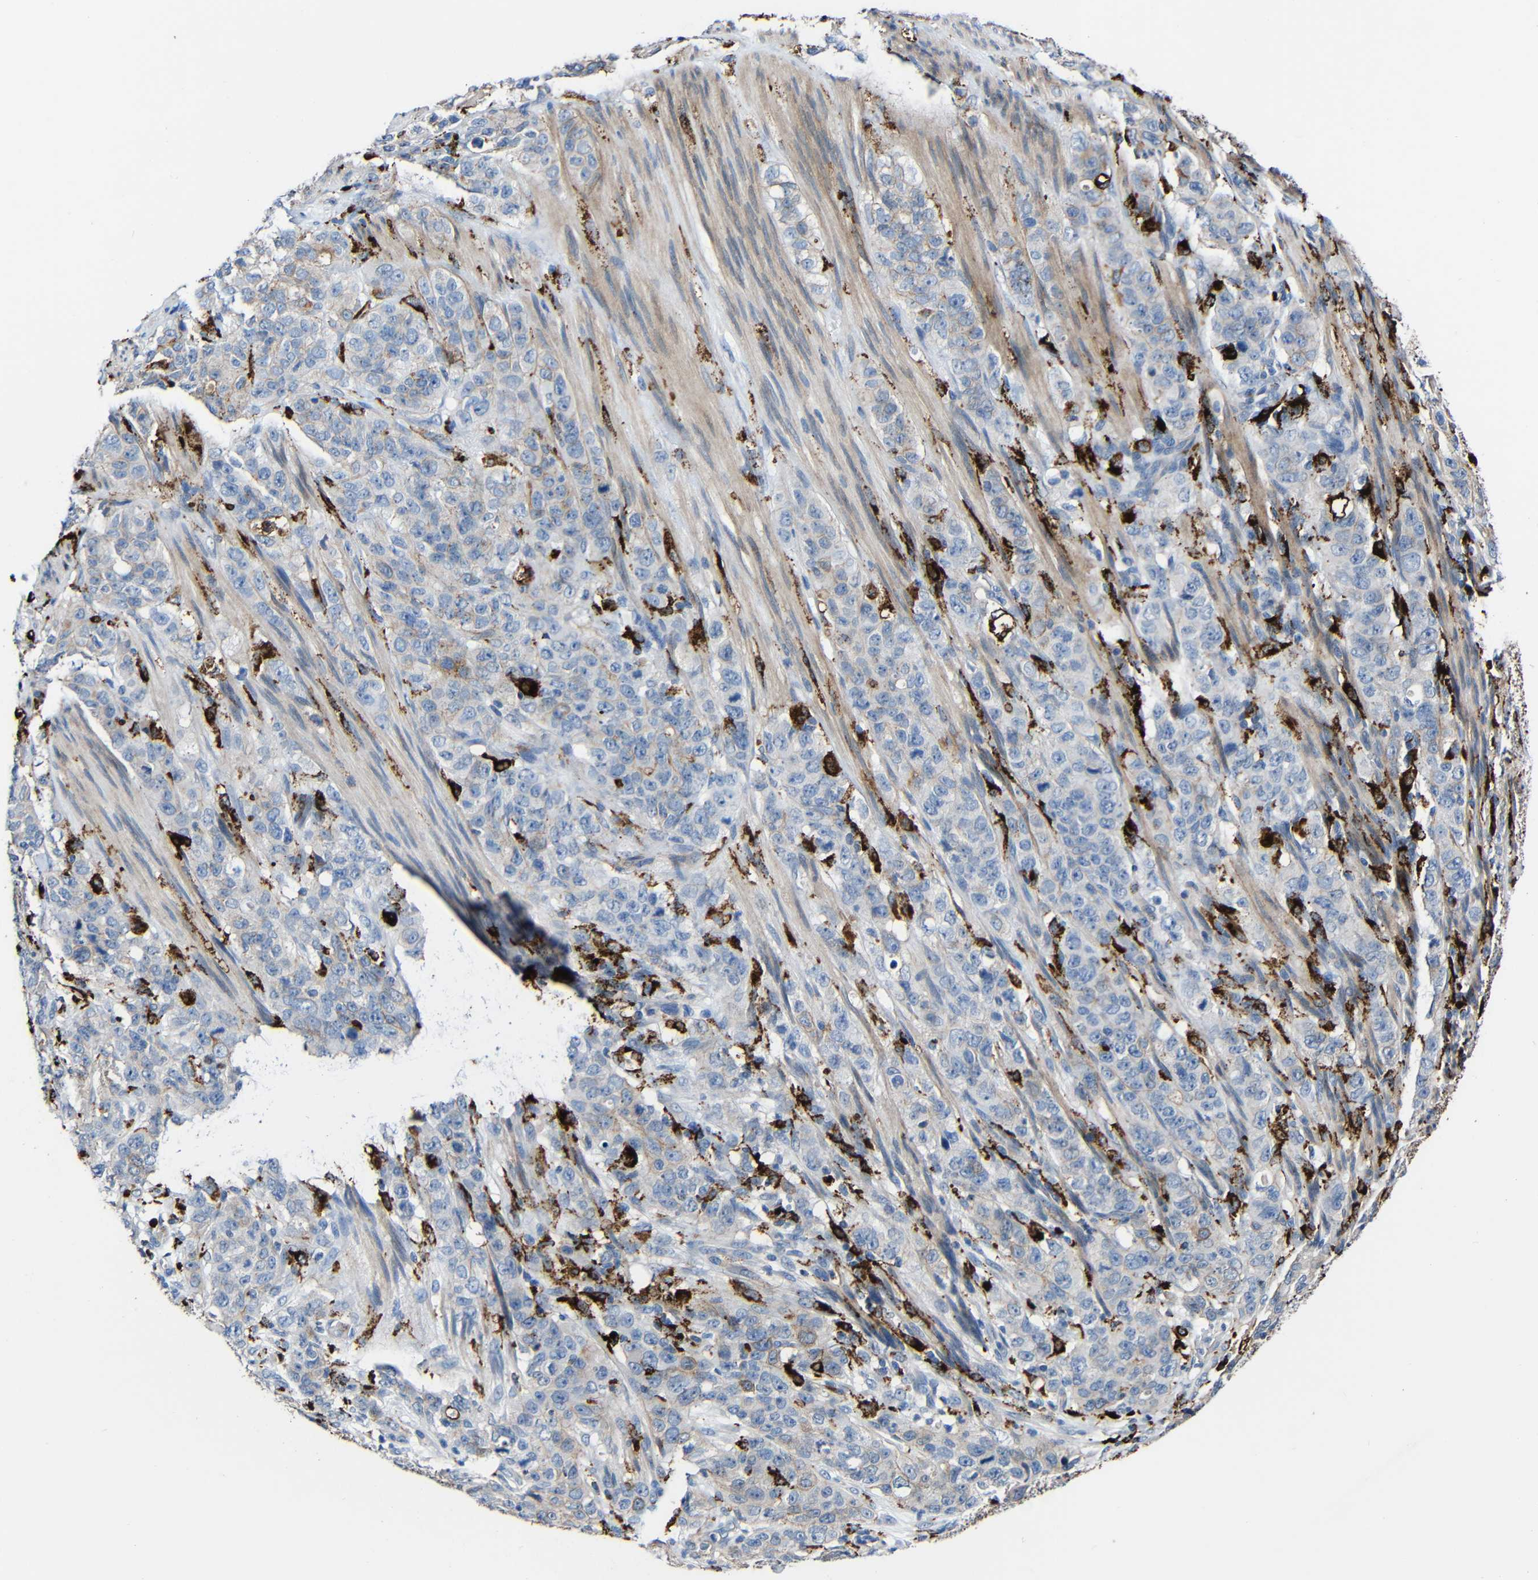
{"staining": {"intensity": "weak", "quantity": ">75%", "location": "cytoplasmic/membranous"}, "tissue": "stomach cancer", "cell_type": "Tumor cells", "image_type": "cancer", "snomed": [{"axis": "morphology", "description": "Adenocarcinoma, NOS"}, {"axis": "topography", "description": "Stomach"}], "caption": "Immunohistochemistry (IHC) photomicrograph of neoplastic tissue: human stomach cancer stained using immunohistochemistry shows low levels of weak protein expression localized specifically in the cytoplasmic/membranous of tumor cells, appearing as a cytoplasmic/membranous brown color.", "gene": "HLA-DMA", "patient": {"sex": "male", "age": 48}}